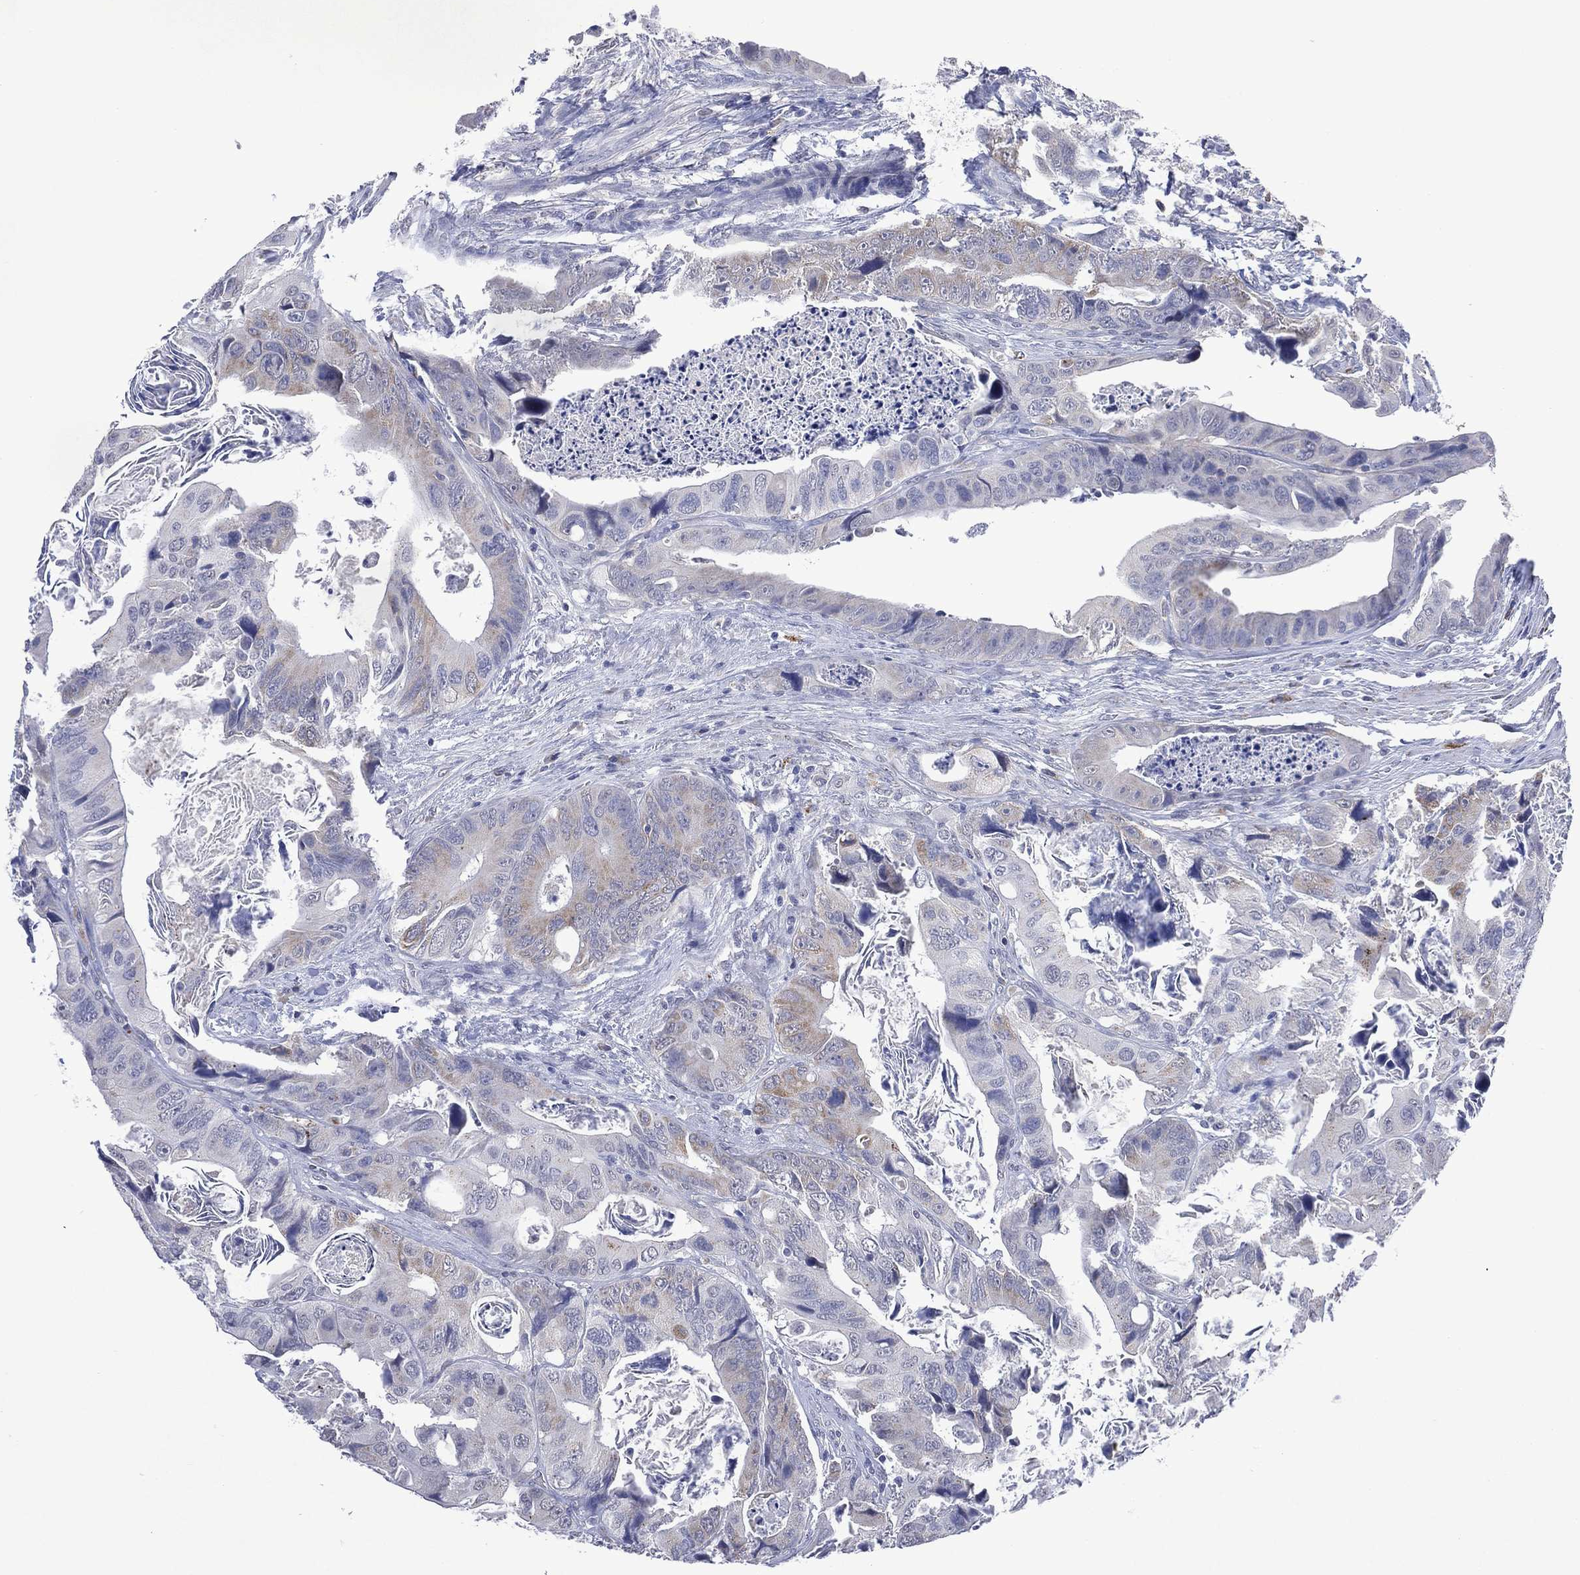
{"staining": {"intensity": "weak", "quantity": "<25%", "location": "cytoplasmic/membranous"}, "tissue": "colorectal cancer", "cell_type": "Tumor cells", "image_type": "cancer", "snomed": [{"axis": "morphology", "description": "Adenocarcinoma, NOS"}, {"axis": "topography", "description": "Rectum"}], "caption": "A micrograph of colorectal cancer (adenocarcinoma) stained for a protein shows no brown staining in tumor cells.", "gene": "ASB10", "patient": {"sex": "male", "age": 64}}